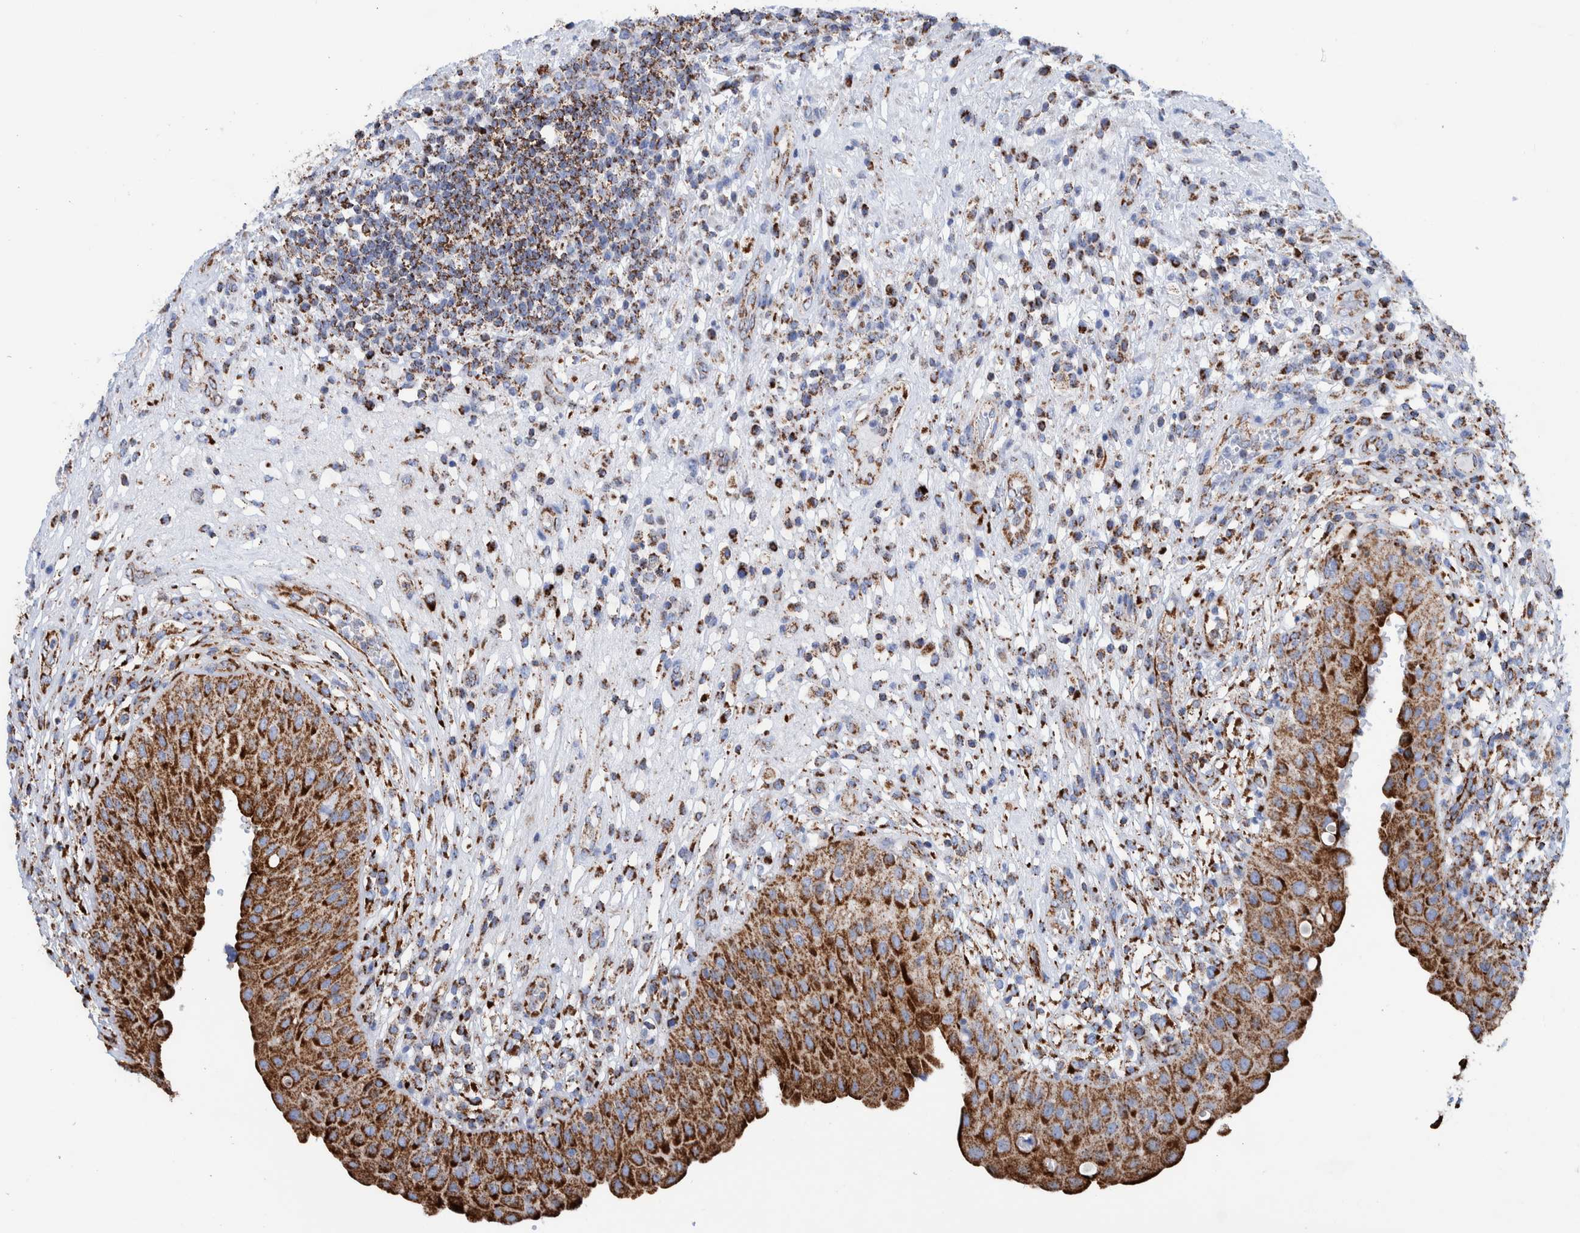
{"staining": {"intensity": "strong", "quantity": ">75%", "location": "cytoplasmic/membranous"}, "tissue": "urinary bladder", "cell_type": "Urothelial cells", "image_type": "normal", "snomed": [{"axis": "morphology", "description": "Normal tissue, NOS"}, {"axis": "topography", "description": "Urinary bladder"}], "caption": "Protein expression analysis of normal urinary bladder exhibits strong cytoplasmic/membranous positivity in approximately >75% of urothelial cells.", "gene": "DECR1", "patient": {"sex": "female", "age": 62}}